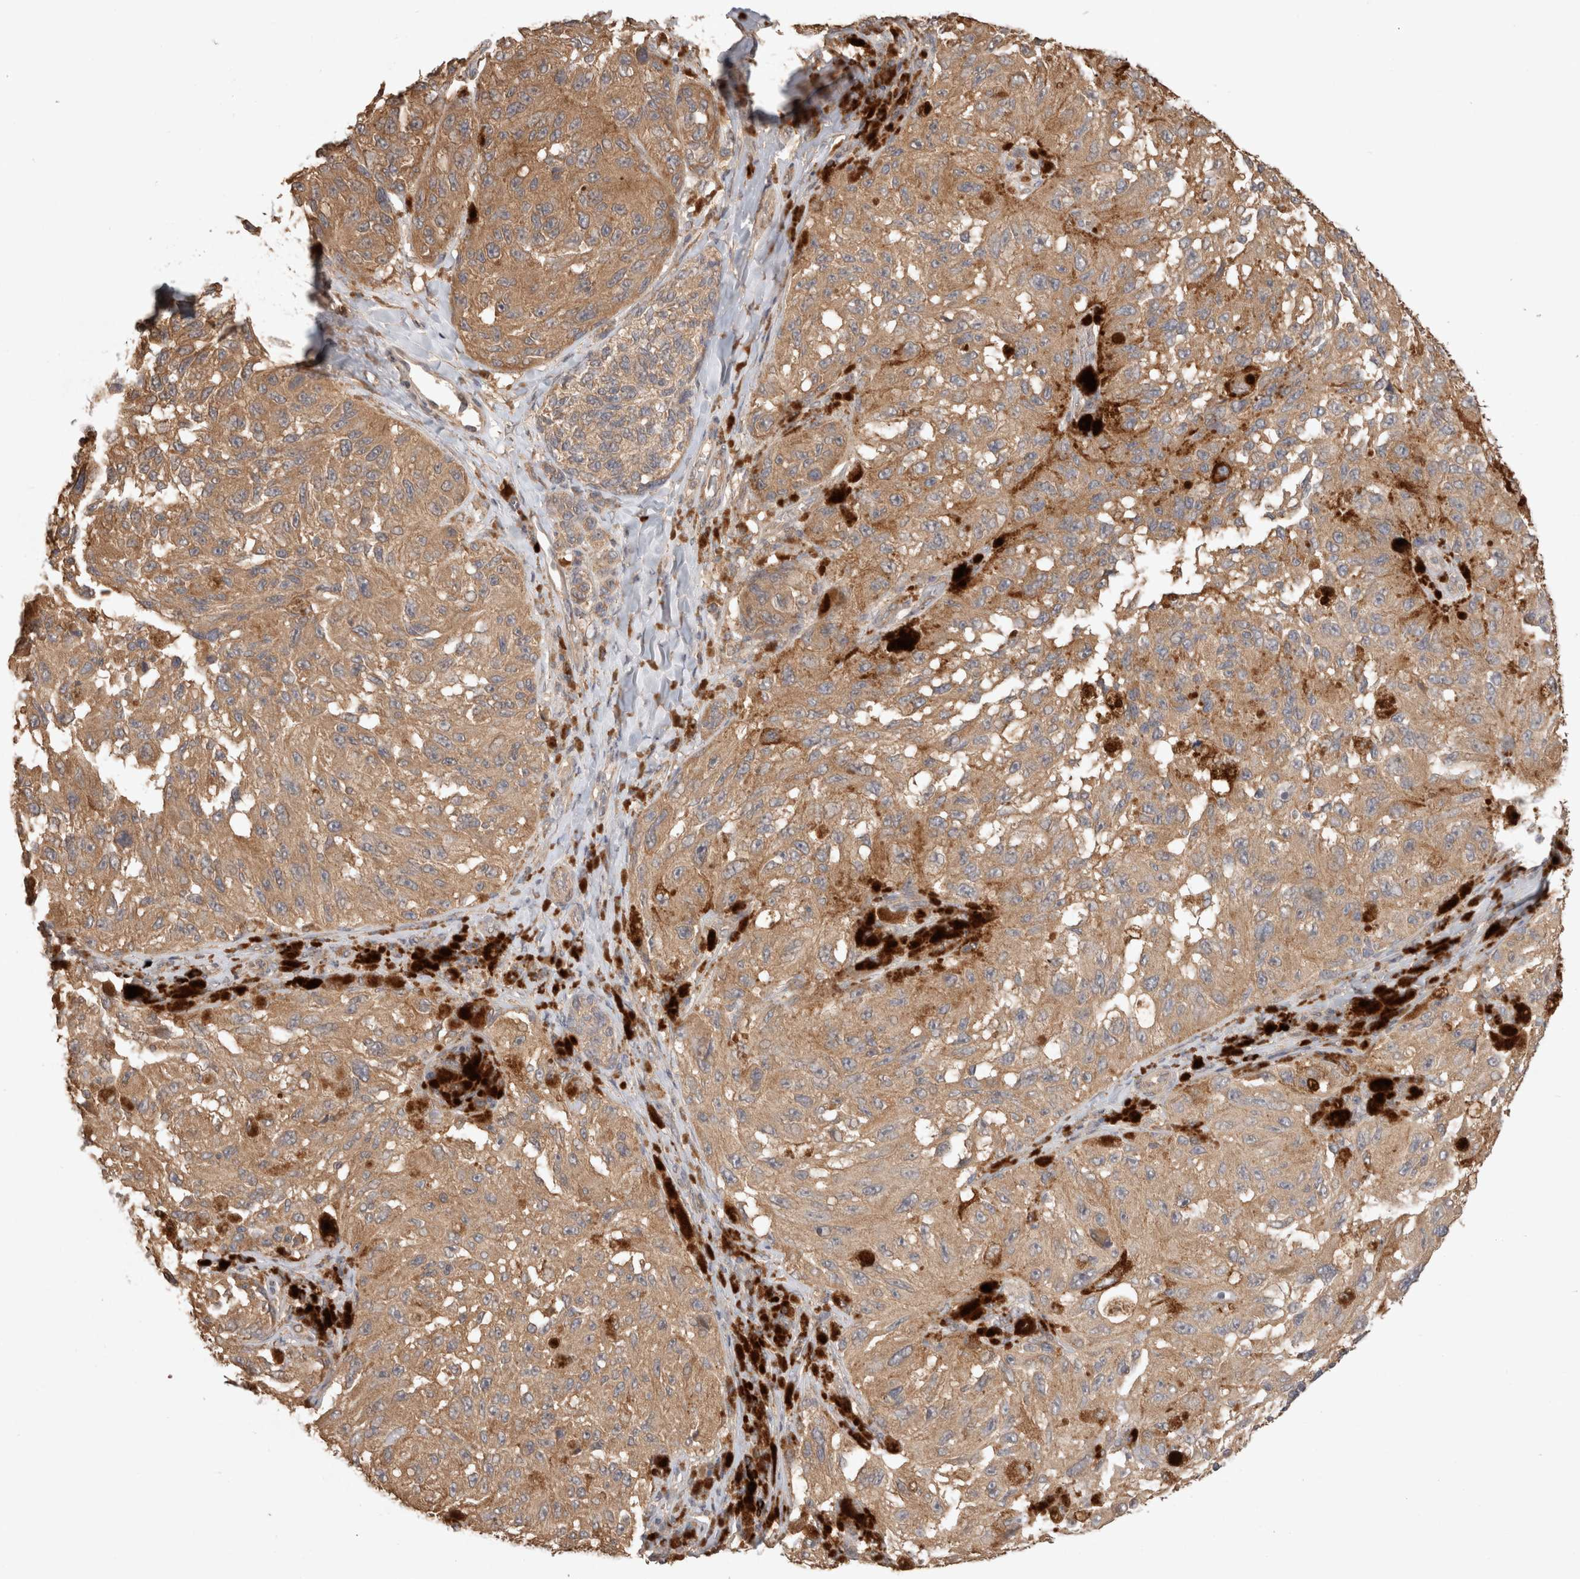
{"staining": {"intensity": "moderate", "quantity": ">75%", "location": "cytoplasmic/membranous"}, "tissue": "melanoma", "cell_type": "Tumor cells", "image_type": "cancer", "snomed": [{"axis": "morphology", "description": "Malignant melanoma, NOS"}, {"axis": "topography", "description": "Skin"}], "caption": "Malignant melanoma tissue displays moderate cytoplasmic/membranous staining in approximately >75% of tumor cells, visualized by immunohistochemistry.", "gene": "HROB", "patient": {"sex": "female", "age": 73}}